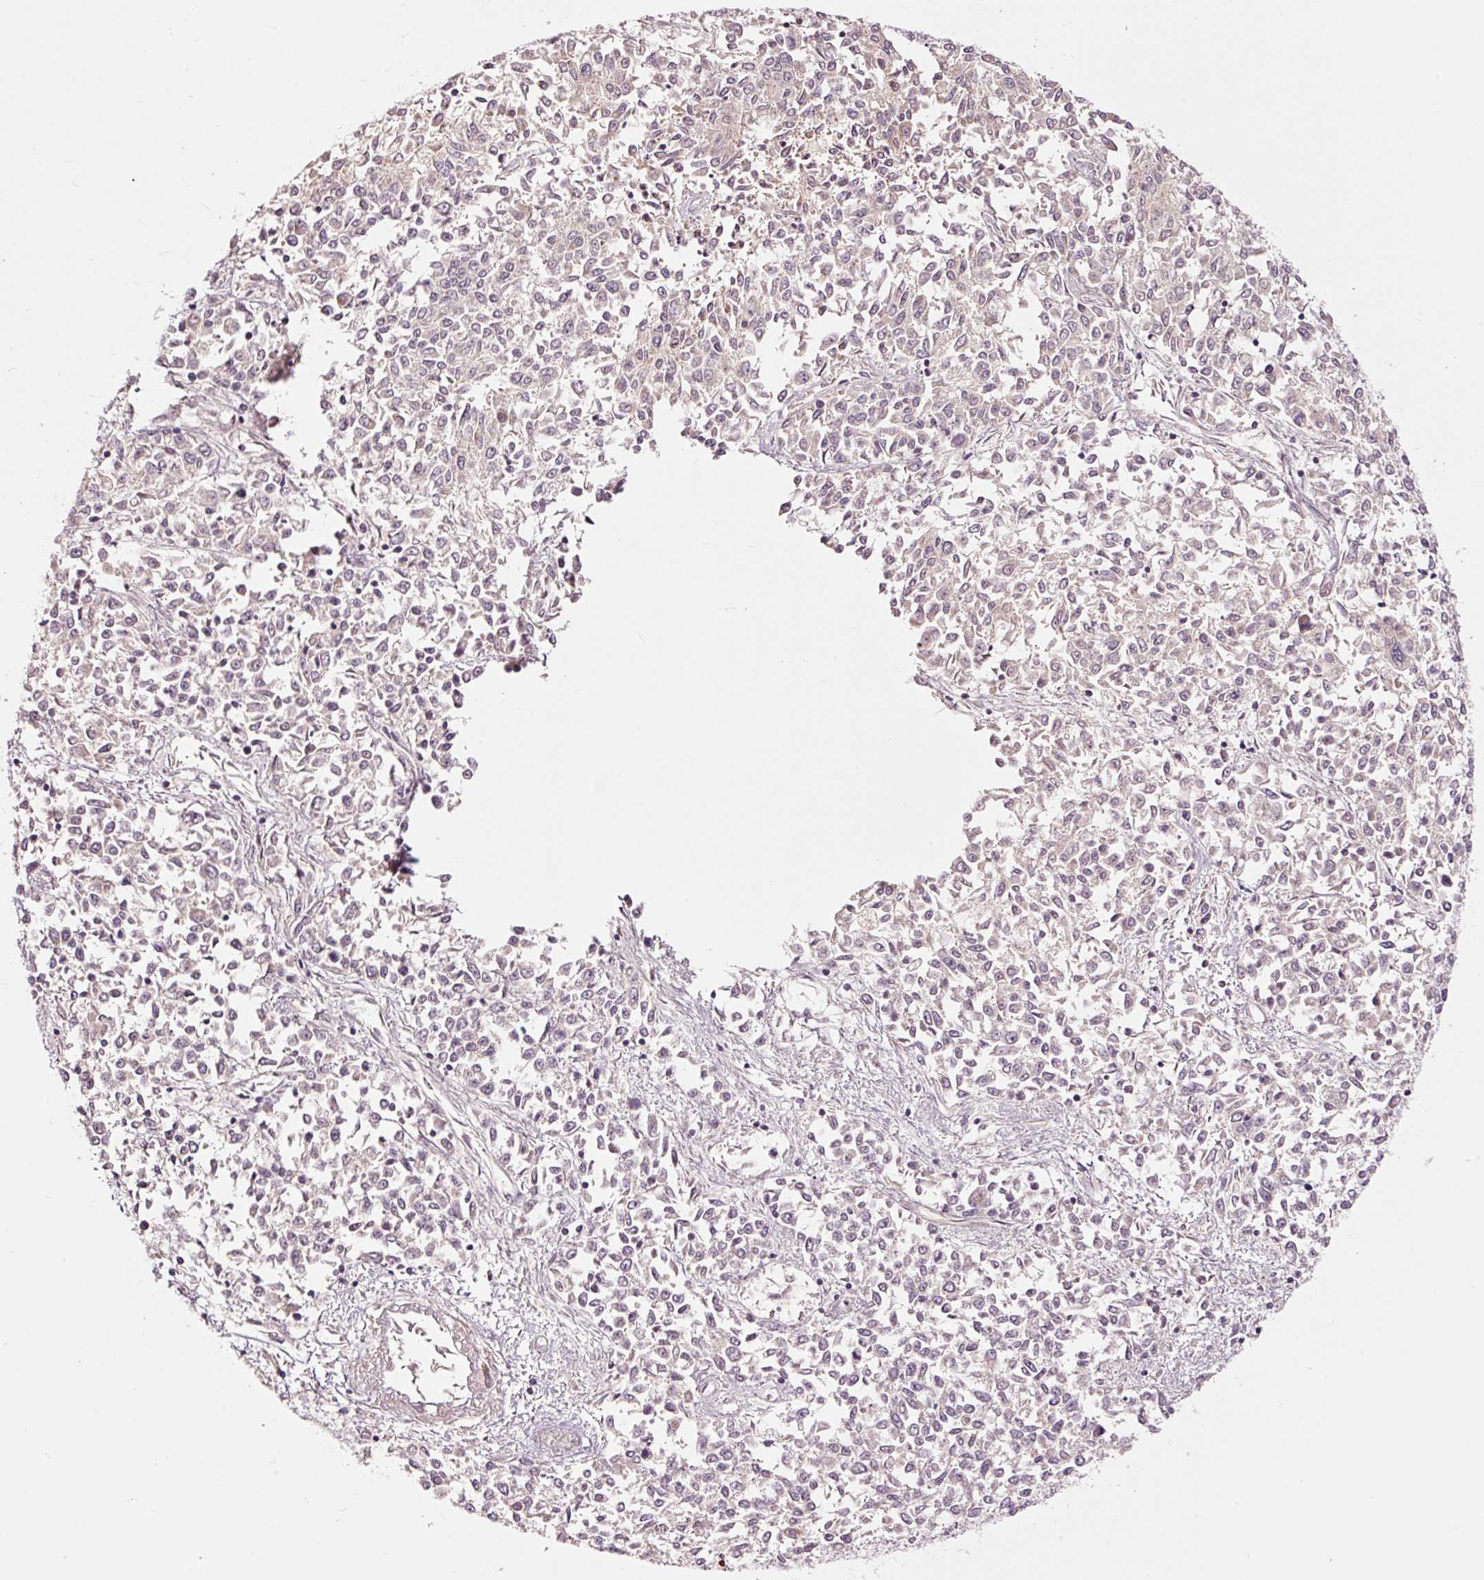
{"staining": {"intensity": "negative", "quantity": "none", "location": "none"}, "tissue": "endometrial cancer", "cell_type": "Tumor cells", "image_type": "cancer", "snomed": [{"axis": "morphology", "description": "Adenocarcinoma, NOS"}, {"axis": "topography", "description": "Endometrium"}], "caption": "An image of endometrial cancer (adenocarcinoma) stained for a protein displays no brown staining in tumor cells.", "gene": "LDHAL6B", "patient": {"sex": "female", "age": 50}}